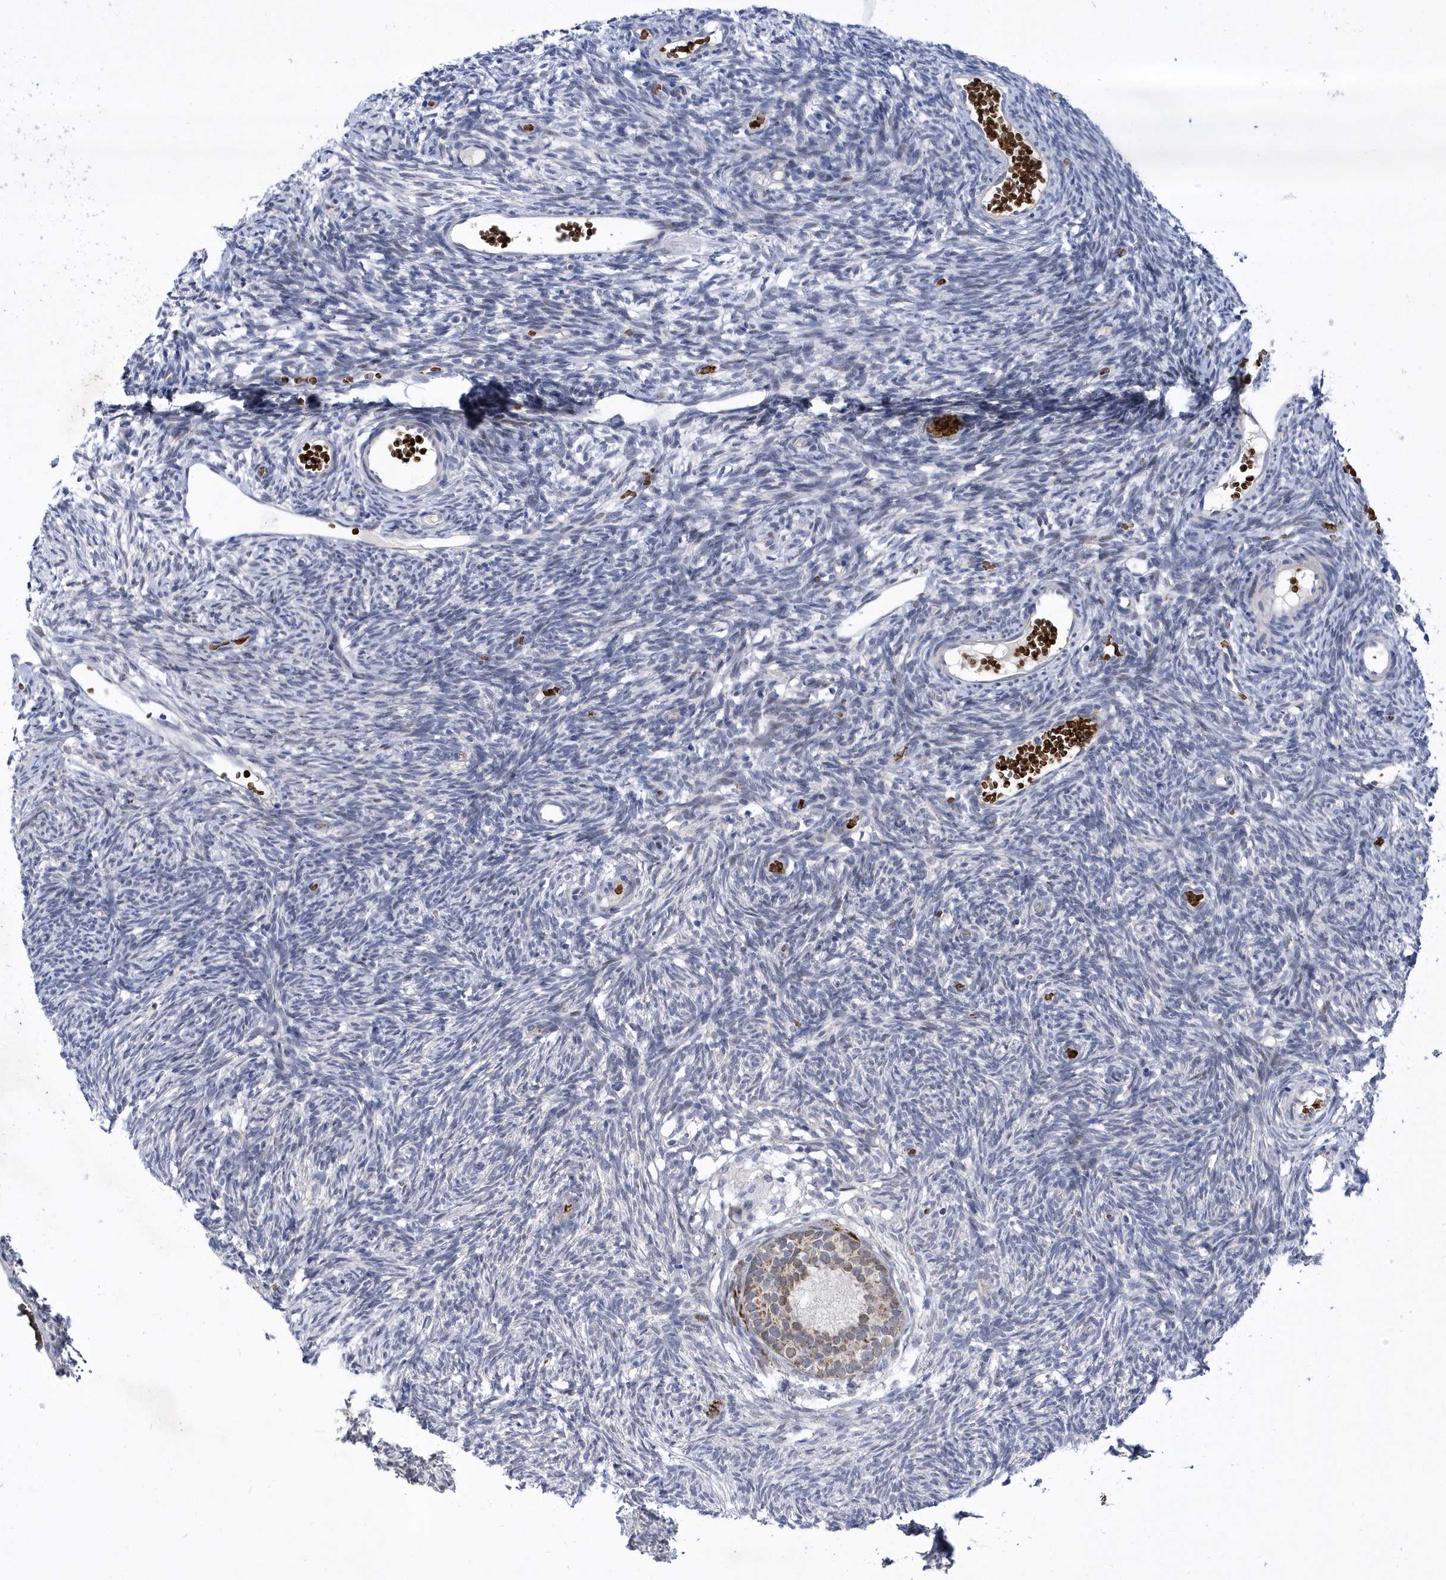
{"staining": {"intensity": "weak", "quantity": ">75%", "location": "cytoplasmic/membranous"}, "tissue": "ovary", "cell_type": "Follicle cells", "image_type": "normal", "snomed": [{"axis": "morphology", "description": "Normal tissue, NOS"}, {"axis": "topography", "description": "Ovary"}], "caption": "Immunohistochemical staining of benign human ovary displays >75% levels of weak cytoplasmic/membranous protein positivity in about >75% of follicle cells. (Stains: DAB (3,3'-diaminobenzidine) in brown, nuclei in blue, Microscopy: brightfield microscopy at high magnification).", "gene": "ZNF875", "patient": {"sex": "female", "age": 35}}